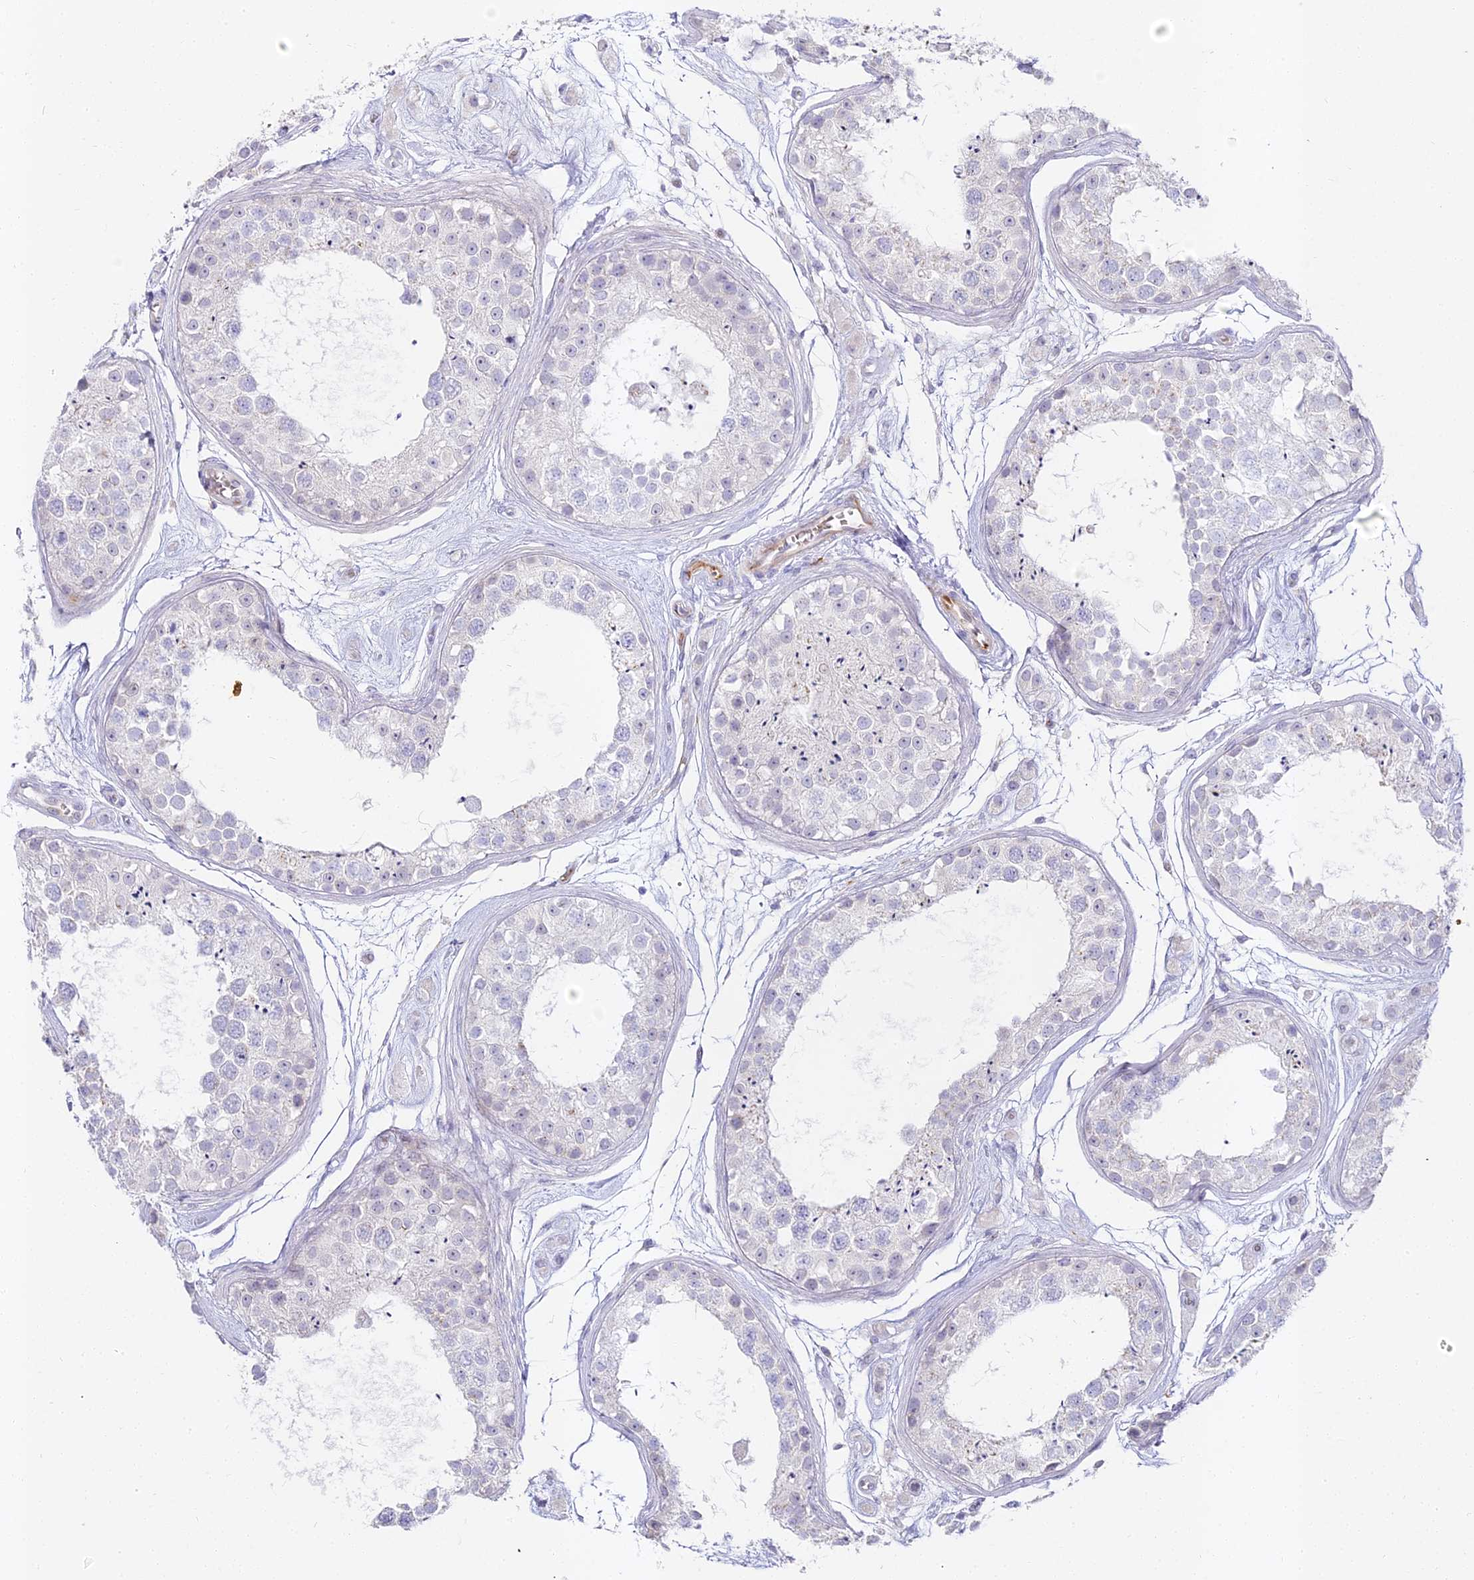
{"staining": {"intensity": "negative", "quantity": "none", "location": "none"}, "tissue": "testis", "cell_type": "Cells in seminiferous ducts", "image_type": "normal", "snomed": [{"axis": "morphology", "description": "Normal tissue, NOS"}, {"axis": "topography", "description": "Testis"}], "caption": "Immunohistochemistry image of unremarkable testis stained for a protein (brown), which exhibits no expression in cells in seminiferous ducts. (DAB immunohistochemistry with hematoxylin counter stain).", "gene": "ALPG", "patient": {"sex": "male", "age": 25}}